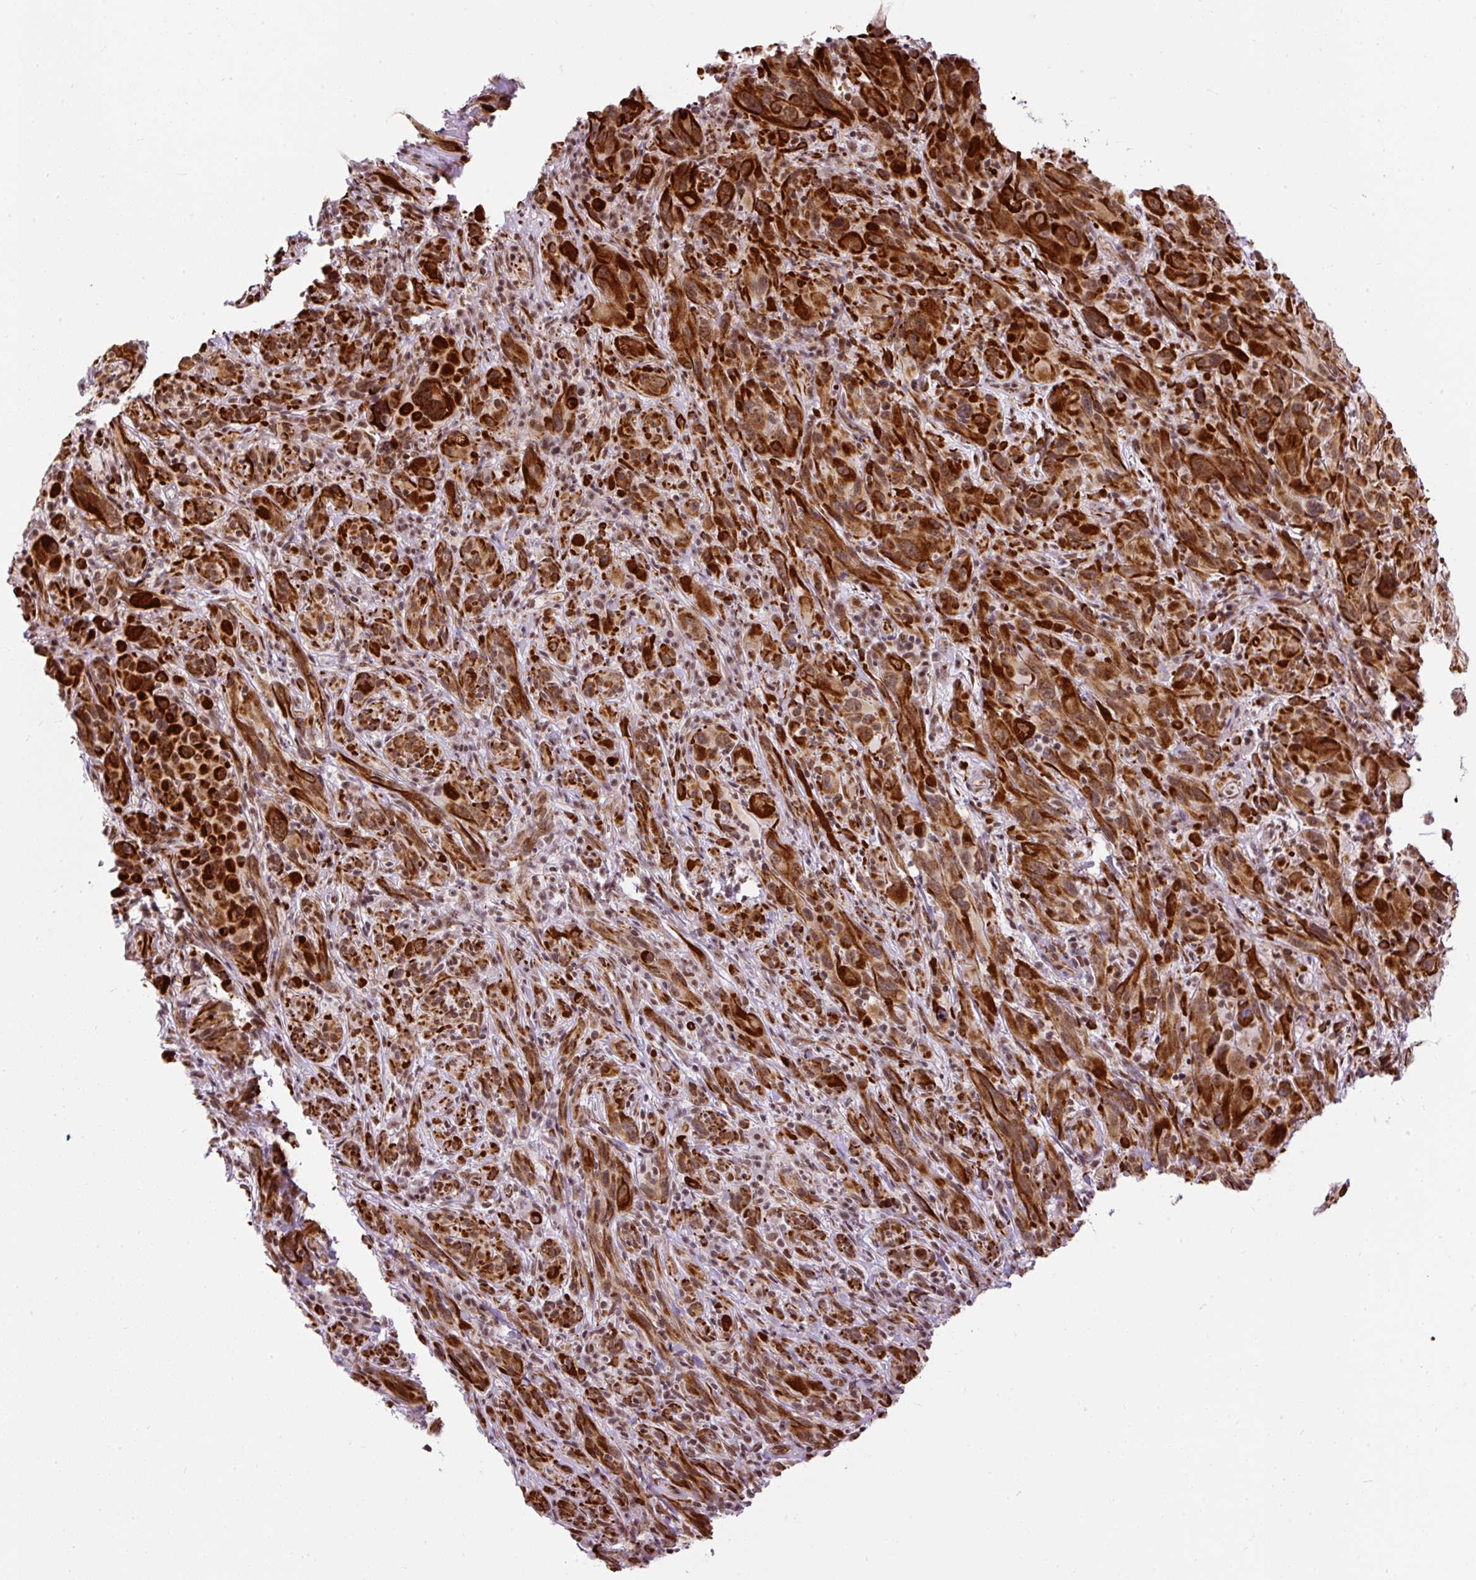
{"staining": {"intensity": "strong", "quantity": ">75%", "location": "cytoplasmic/membranous"}, "tissue": "melanoma", "cell_type": "Tumor cells", "image_type": "cancer", "snomed": [{"axis": "morphology", "description": "Malignant melanoma, NOS"}, {"axis": "topography", "description": "Skin of head"}], "caption": "Strong cytoplasmic/membranous protein positivity is seen in approximately >75% of tumor cells in malignant melanoma.", "gene": "LUC7L2", "patient": {"sex": "male", "age": 96}}